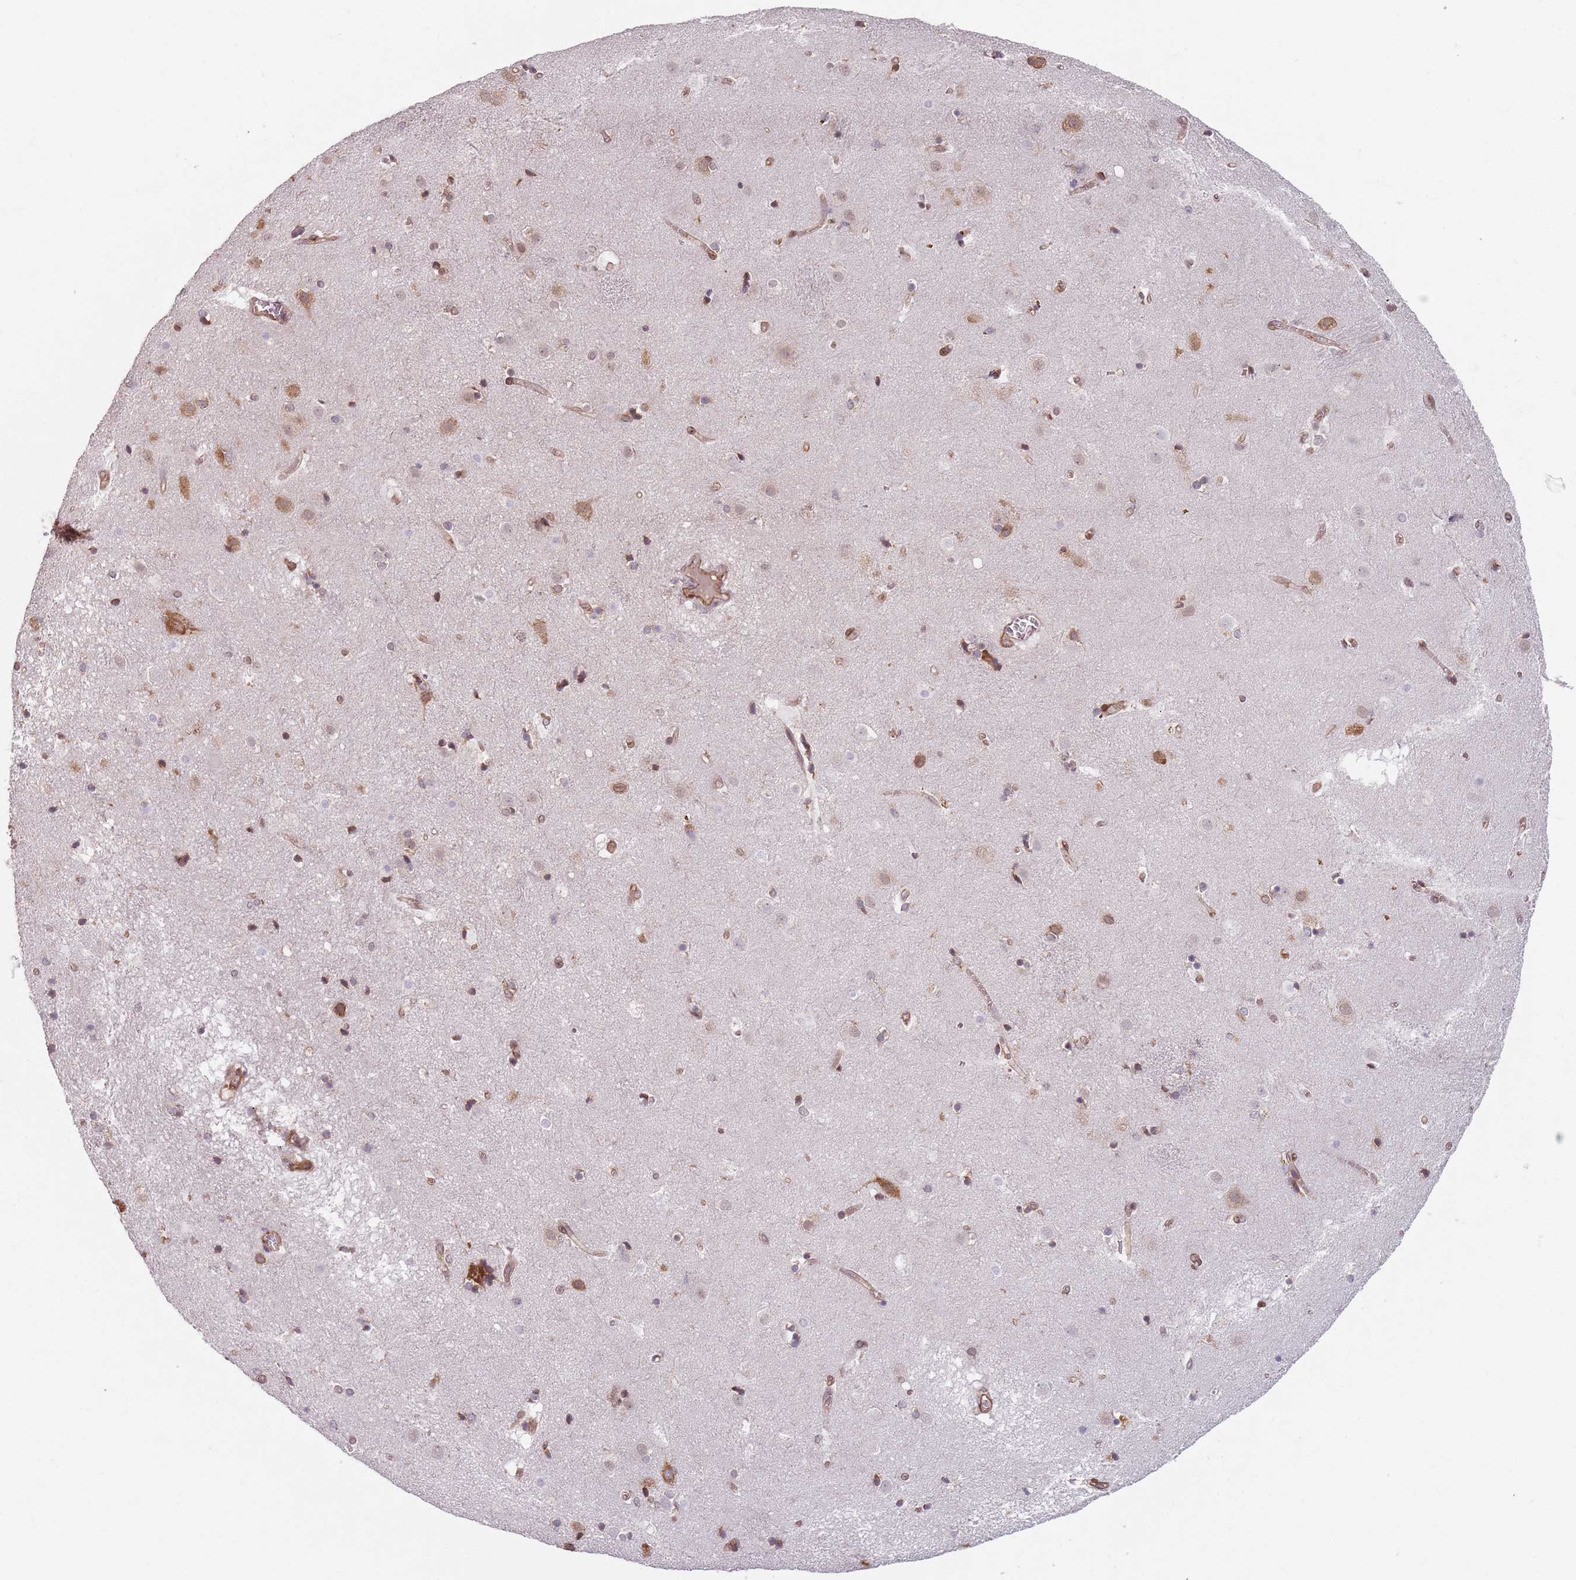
{"staining": {"intensity": "moderate", "quantity": "<25%", "location": "cytoplasmic/membranous"}, "tissue": "caudate", "cell_type": "Glial cells", "image_type": "normal", "snomed": [{"axis": "morphology", "description": "Normal tissue, NOS"}, {"axis": "topography", "description": "Lateral ventricle wall"}], "caption": "Caudate was stained to show a protein in brown. There is low levels of moderate cytoplasmic/membranous staining in about <25% of glial cells.", "gene": "NOTCH3", "patient": {"sex": "male", "age": 70}}